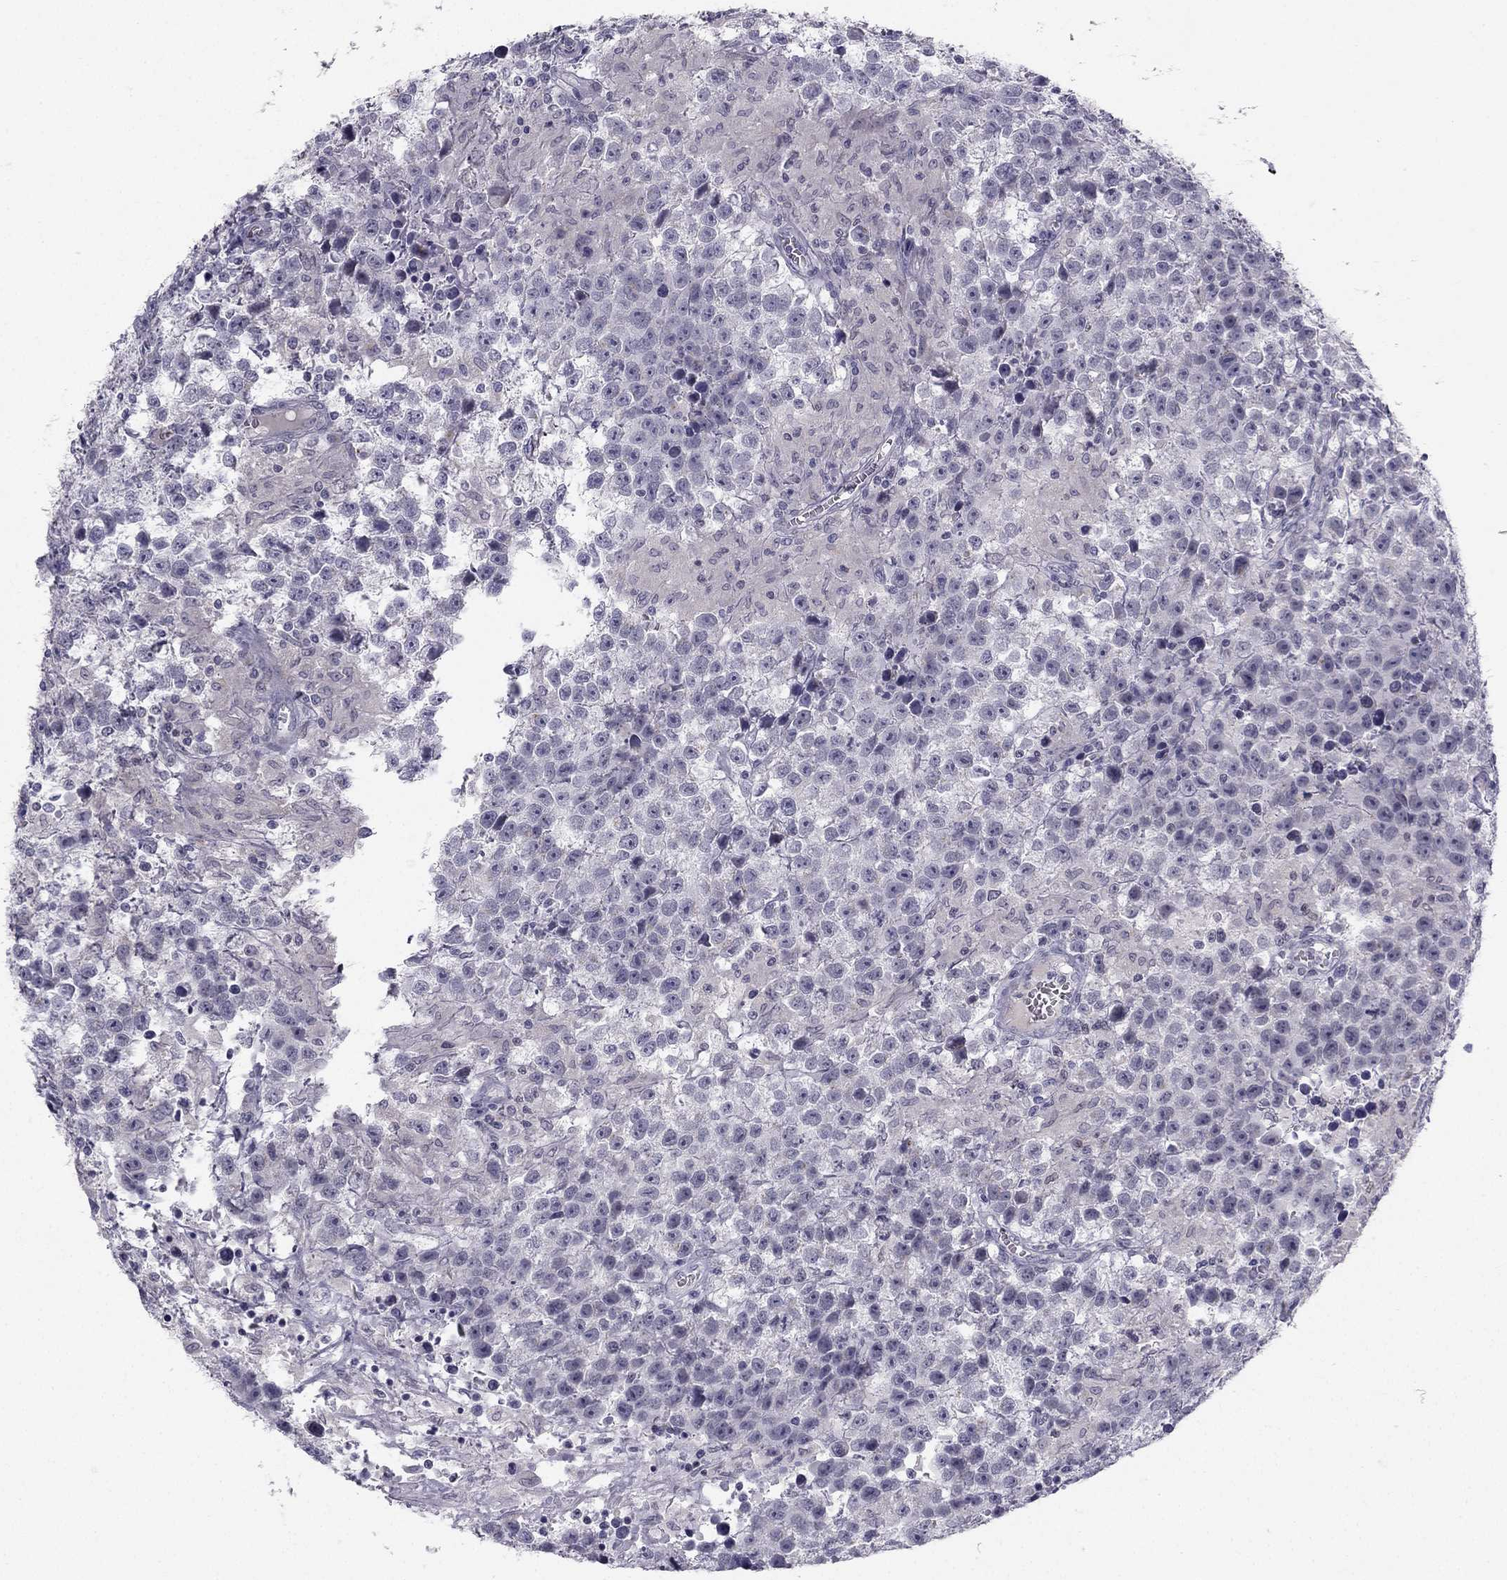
{"staining": {"intensity": "weak", "quantity": "<25%", "location": "cytoplasmic/membranous"}, "tissue": "testis cancer", "cell_type": "Tumor cells", "image_type": "cancer", "snomed": [{"axis": "morphology", "description": "Seminoma, NOS"}, {"axis": "topography", "description": "Testis"}], "caption": "Human testis cancer (seminoma) stained for a protein using immunohistochemistry (IHC) exhibits no expression in tumor cells.", "gene": "TRPS1", "patient": {"sex": "male", "age": 43}}